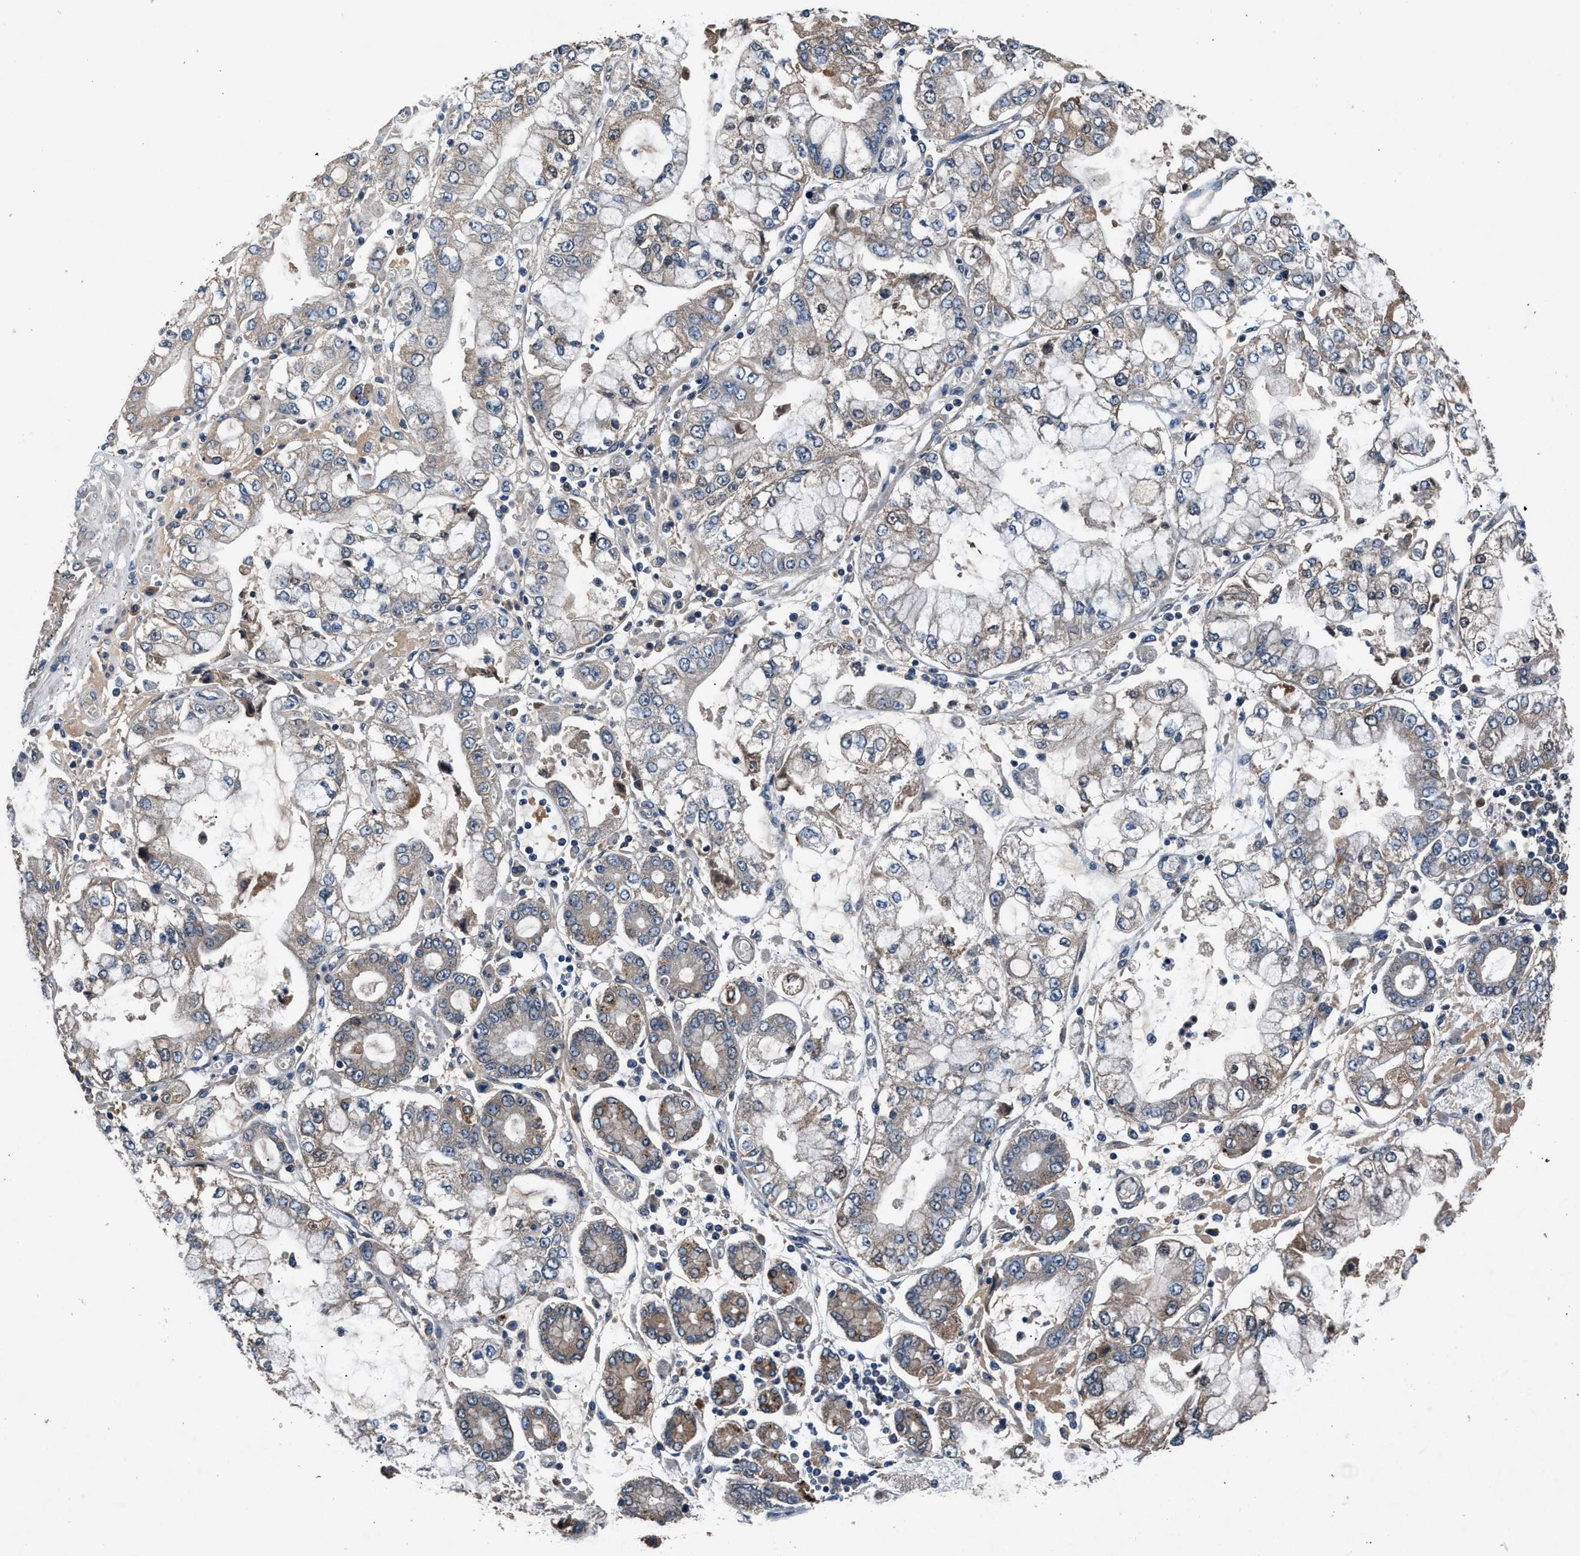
{"staining": {"intensity": "weak", "quantity": "<25%", "location": "cytoplasmic/membranous"}, "tissue": "stomach cancer", "cell_type": "Tumor cells", "image_type": "cancer", "snomed": [{"axis": "morphology", "description": "Adenocarcinoma, NOS"}, {"axis": "topography", "description": "Stomach"}], "caption": "This photomicrograph is of stomach cancer stained with immunohistochemistry (IHC) to label a protein in brown with the nuclei are counter-stained blue. There is no positivity in tumor cells. (Brightfield microscopy of DAB (3,3'-diaminobenzidine) immunohistochemistry (IHC) at high magnification).", "gene": "PRXL2C", "patient": {"sex": "male", "age": 76}}